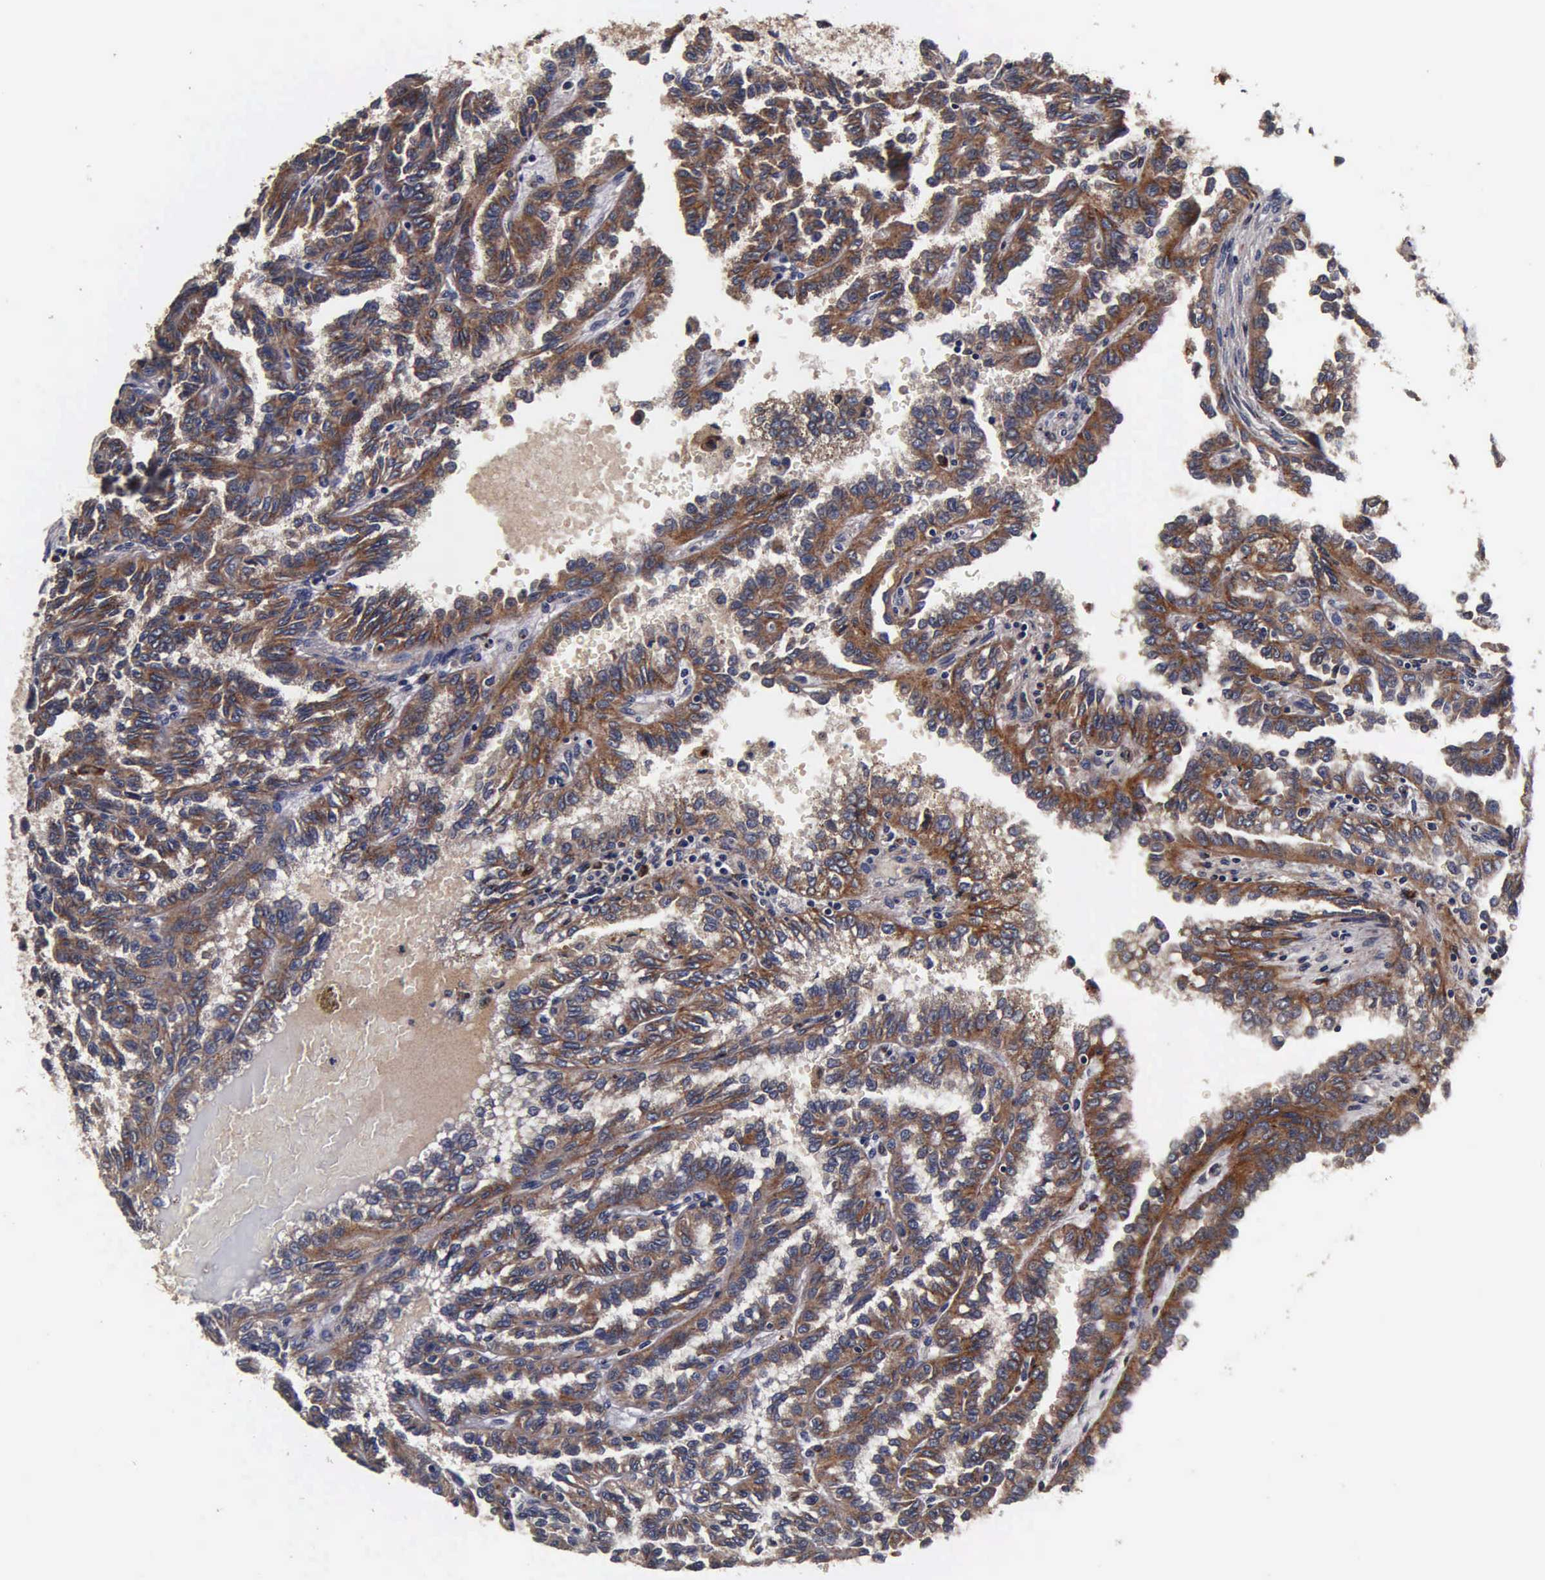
{"staining": {"intensity": "moderate", "quantity": ">75%", "location": "cytoplasmic/membranous"}, "tissue": "renal cancer", "cell_type": "Tumor cells", "image_type": "cancer", "snomed": [{"axis": "morphology", "description": "Inflammation, NOS"}, {"axis": "morphology", "description": "Adenocarcinoma, NOS"}, {"axis": "topography", "description": "Kidney"}], "caption": "About >75% of tumor cells in renal adenocarcinoma show moderate cytoplasmic/membranous protein staining as visualized by brown immunohistochemical staining.", "gene": "CST3", "patient": {"sex": "male", "age": 68}}